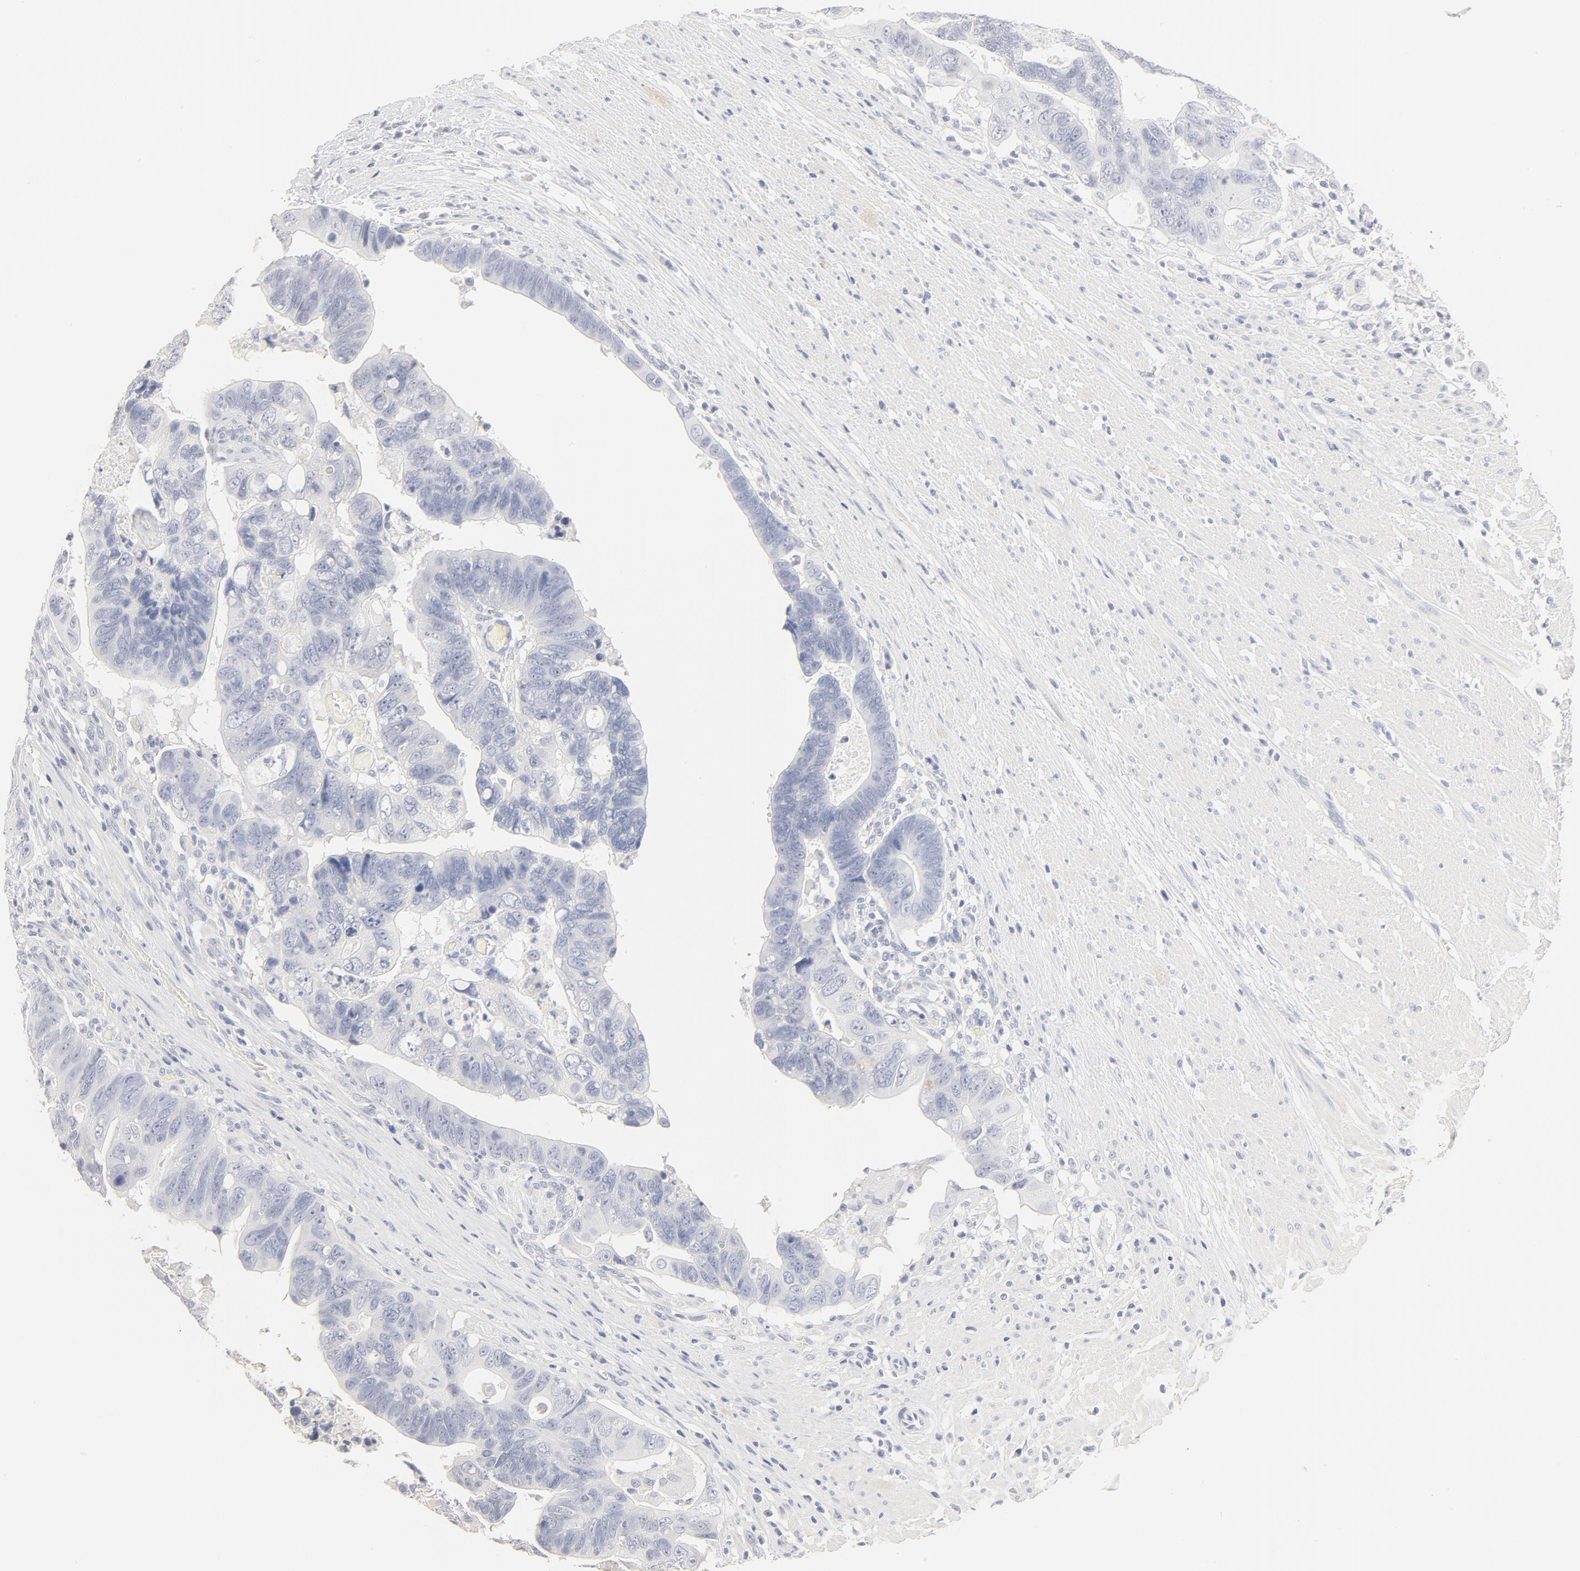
{"staining": {"intensity": "negative", "quantity": "none", "location": "none"}, "tissue": "colorectal cancer", "cell_type": "Tumor cells", "image_type": "cancer", "snomed": [{"axis": "morphology", "description": "Adenocarcinoma, NOS"}, {"axis": "topography", "description": "Rectum"}], "caption": "Tumor cells show no significant protein positivity in adenocarcinoma (colorectal).", "gene": "FCGBP", "patient": {"sex": "male", "age": 53}}